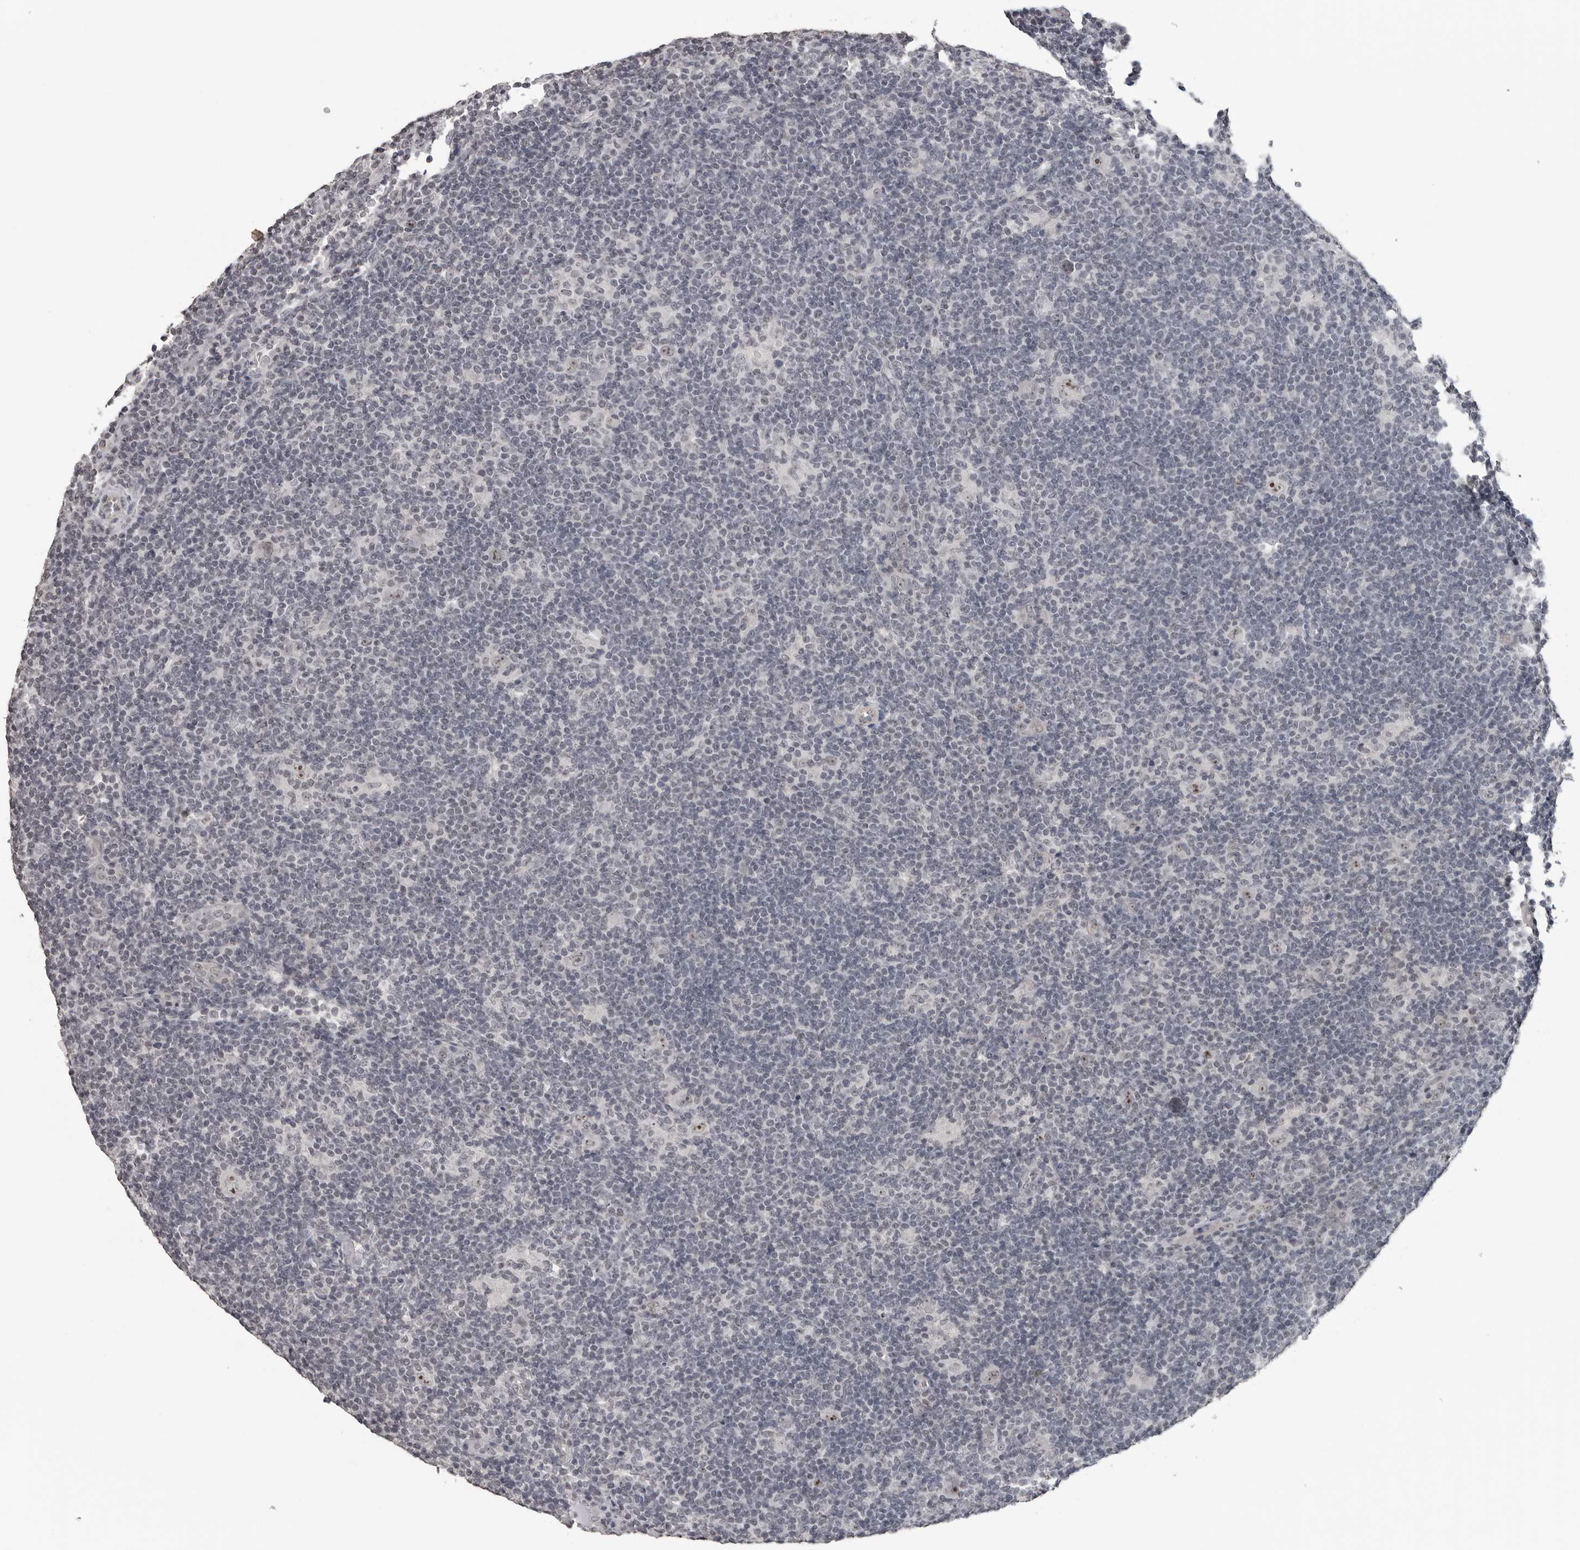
{"staining": {"intensity": "strong", "quantity": "25%-75%", "location": "nuclear"}, "tissue": "lymphoma", "cell_type": "Tumor cells", "image_type": "cancer", "snomed": [{"axis": "morphology", "description": "Hodgkin's disease, NOS"}, {"axis": "topography", "description": "Lymph node"}], "caption": "High-magnification brightfield microscopy of Hodgkin's disease stained with DAB (brown) and counterstained with hematoxylin (blue). tumor cells exhibit strong nuclear staining is appreciated in approximately25%-75% of cells. The protein is stained brown, and the nuclei are stained in blue (DAB (3,3'-diaminobenzidine) IHC with brightfield microscopy, high magnification).", "gene": "DDX54", "patient": {"sex": "female", "age": 57}}